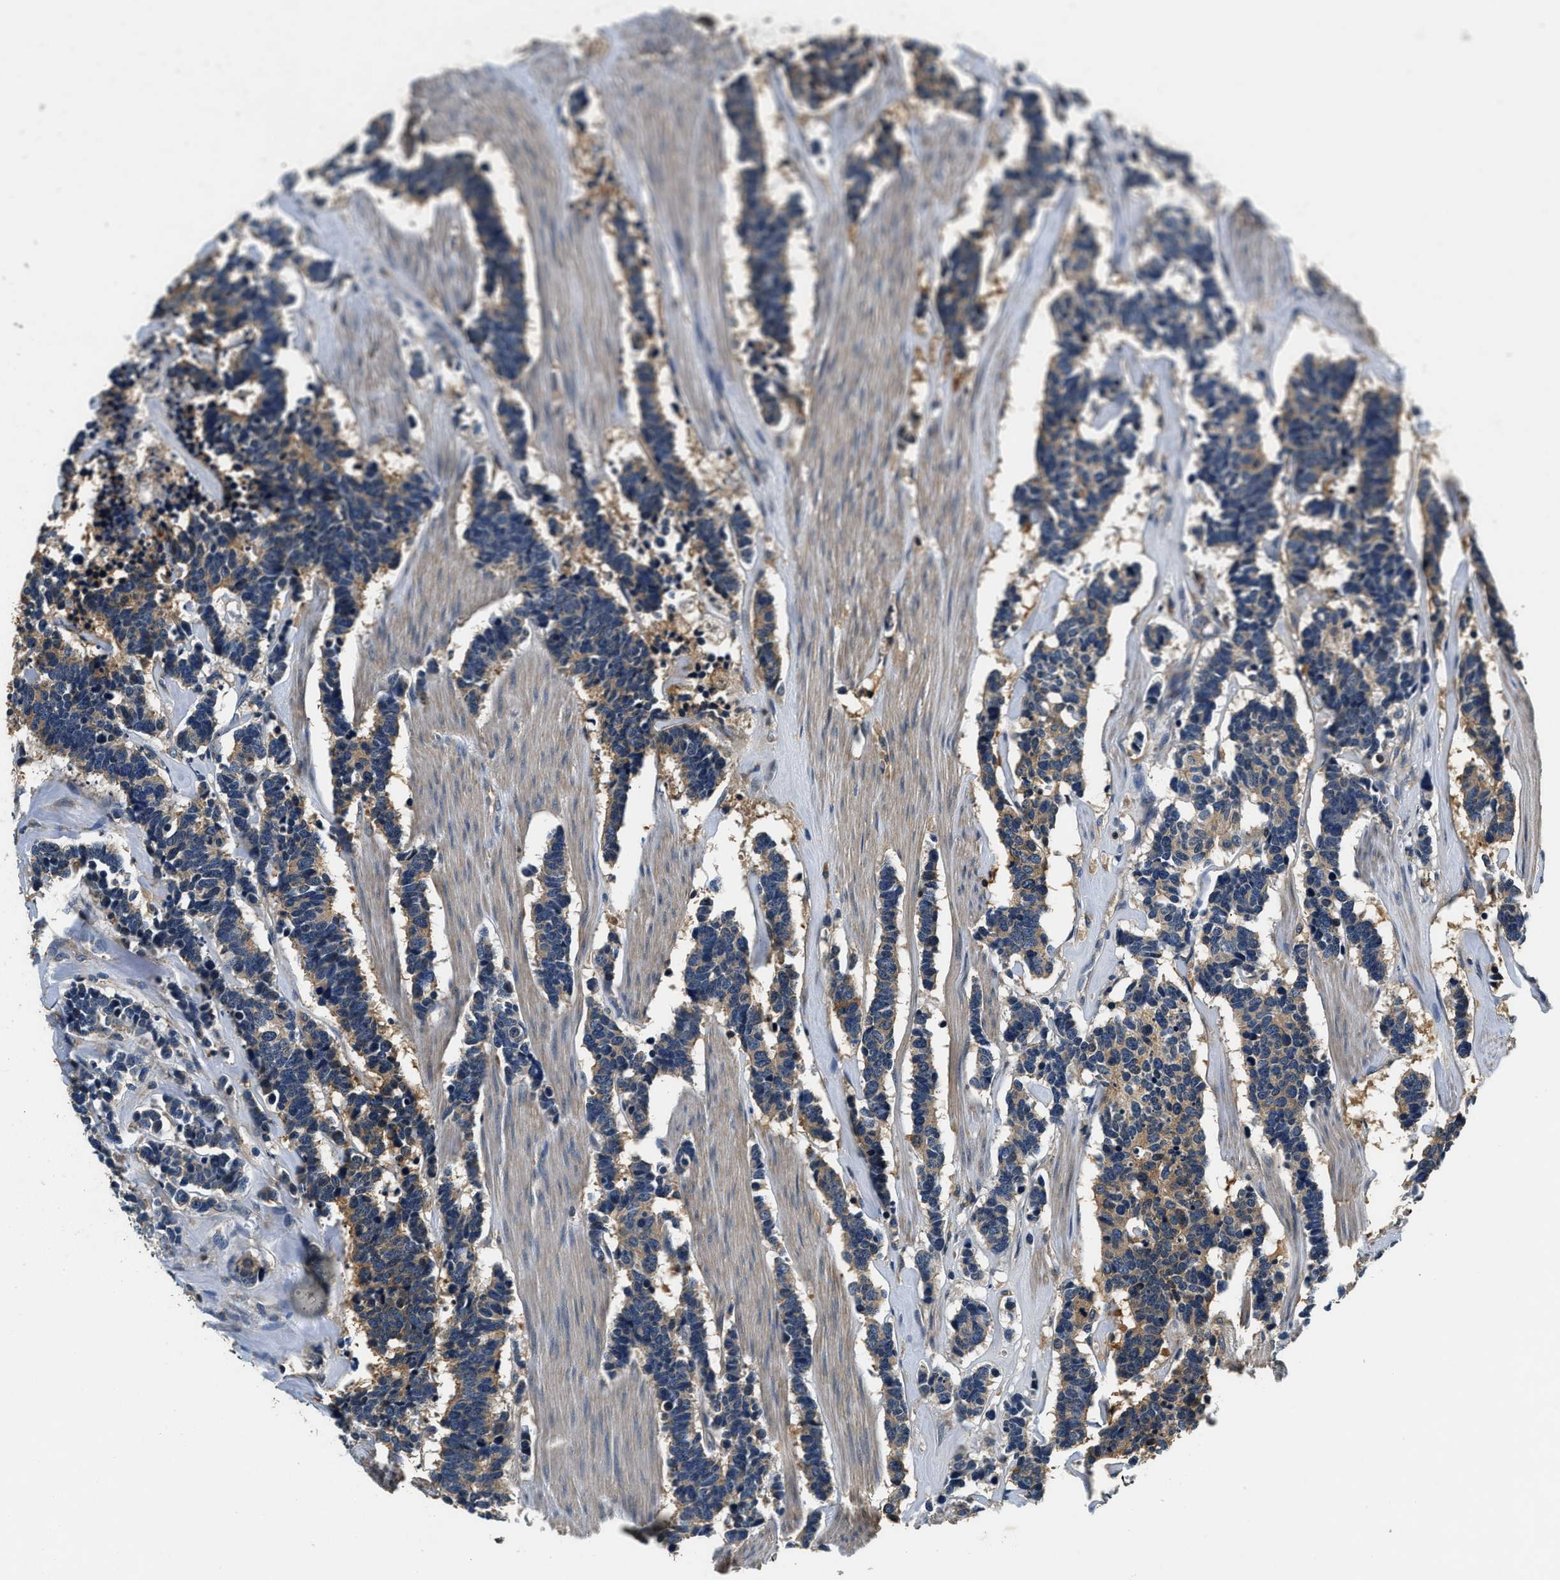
{"staining": {"intensity": "moderate", "quantity": ">75%", "location": "cytoplasmic/membranous"}, "tissue": "carcinoid", "cell_type": "Tumor cells", "image_type": "cancer", "snomed": [{"axis": "morphology", "description": "Carcinoma, NOS"}, {"axis": "morphology", "description": "Carcinoid, malignant, NOS"}, {"axis": "topography", "description": "Urinary bladder"}], "caption": "Carcinoid stained with a brown dye demonstrates moderate cytoplasmic/membranous positive expression in about >75% of tumor cells.", "gene": "RESF1", "patient": {"sex": "male", "age": 57}}